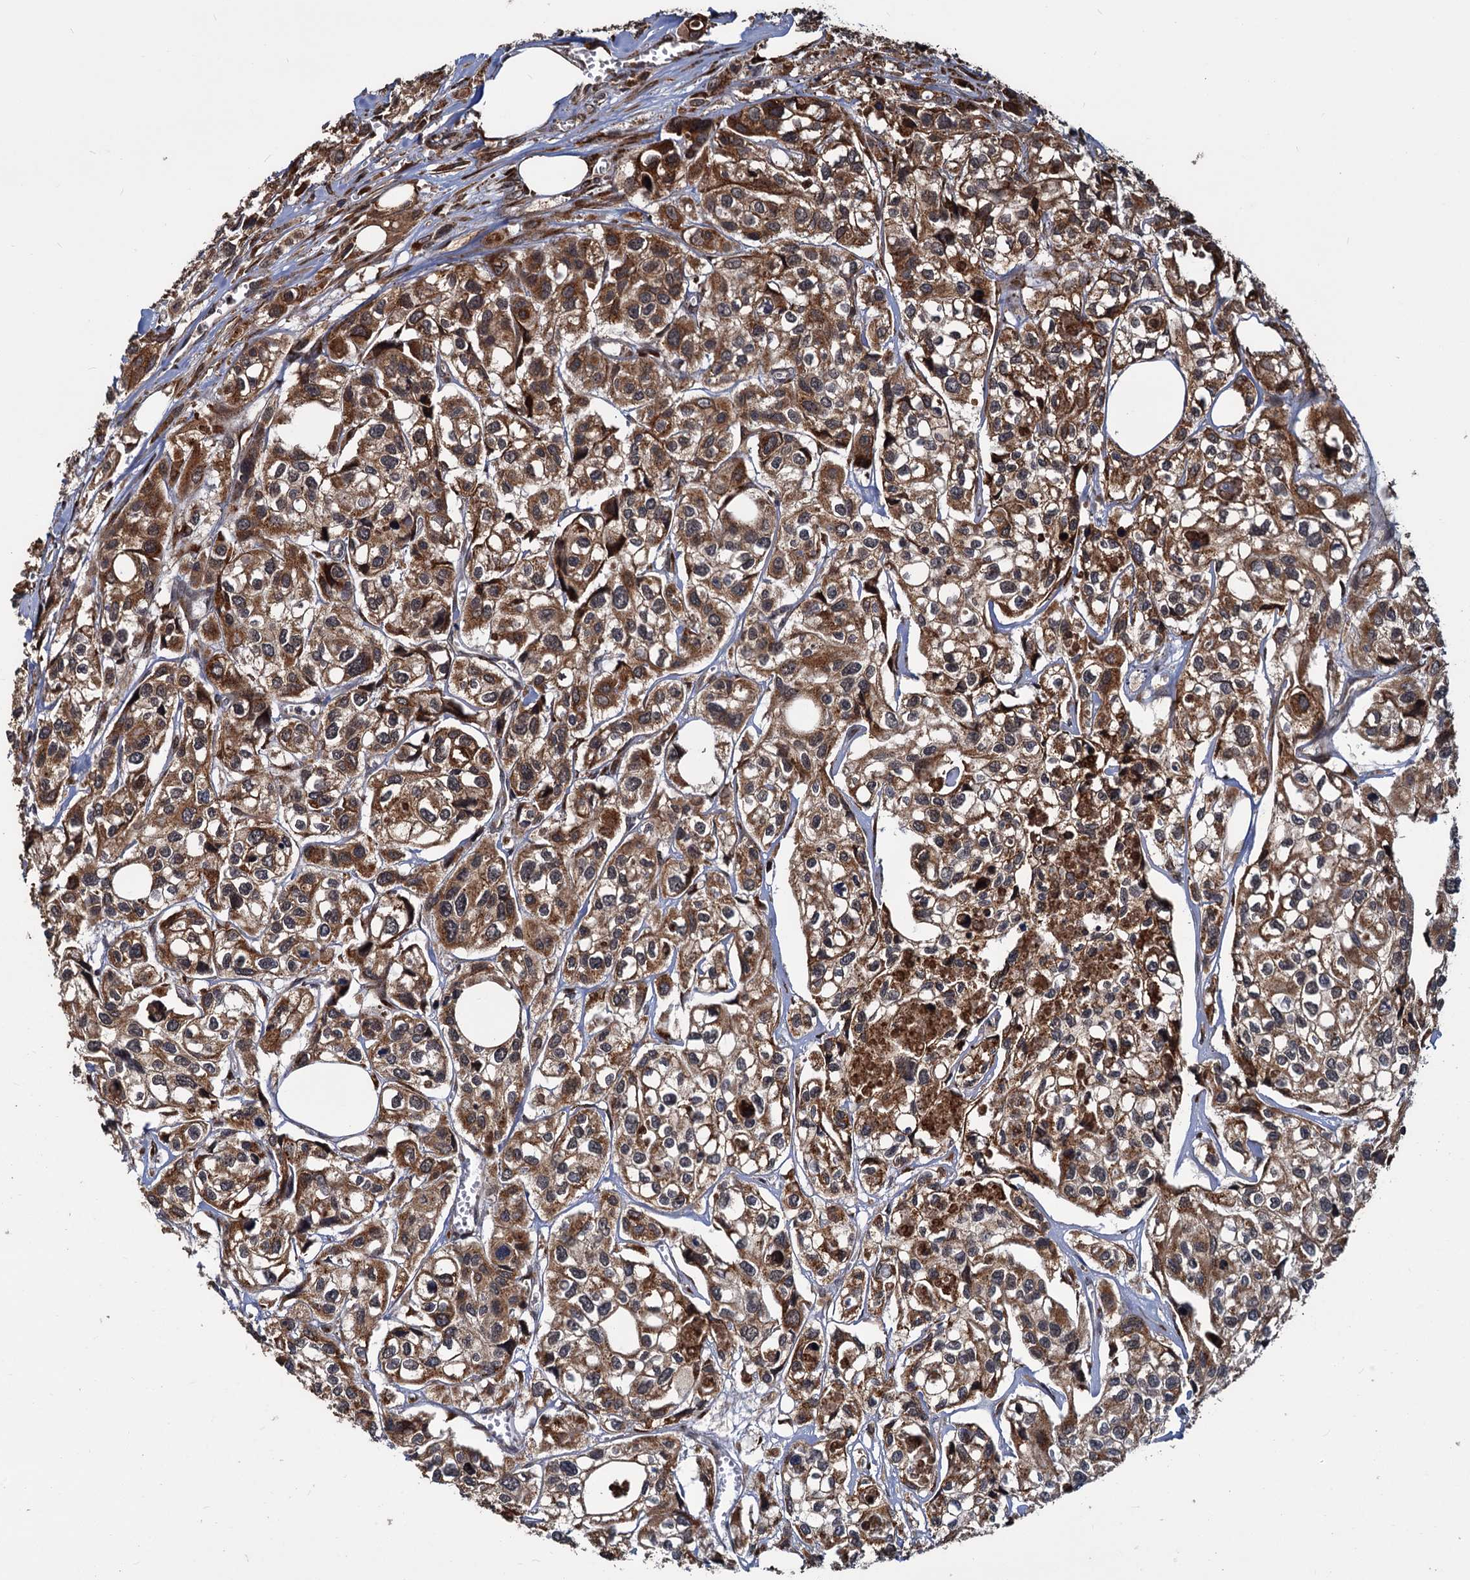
{"staining": {"intensity": "moderate", "quantity": ">75%", "location": "cytoplasmic/membranous"}, "tissue": "urothelial cancer", "cell_type": "Tumor cells", "image_type": "cancer", "snomed": [{"axis": "morphology", "description": "Urothelial carcinoma, High grade"}, {"axis": "topography", "description": "Urinary bladder"}], "caption": "Immunohistochemical staining of human urothelial cancer exhibits medium levels of moderate cytoplasmic/membranous staining in about >75% of tumor cells.", "gene": "SAAL1", "patient": {"sex": "male", "age": 67}}